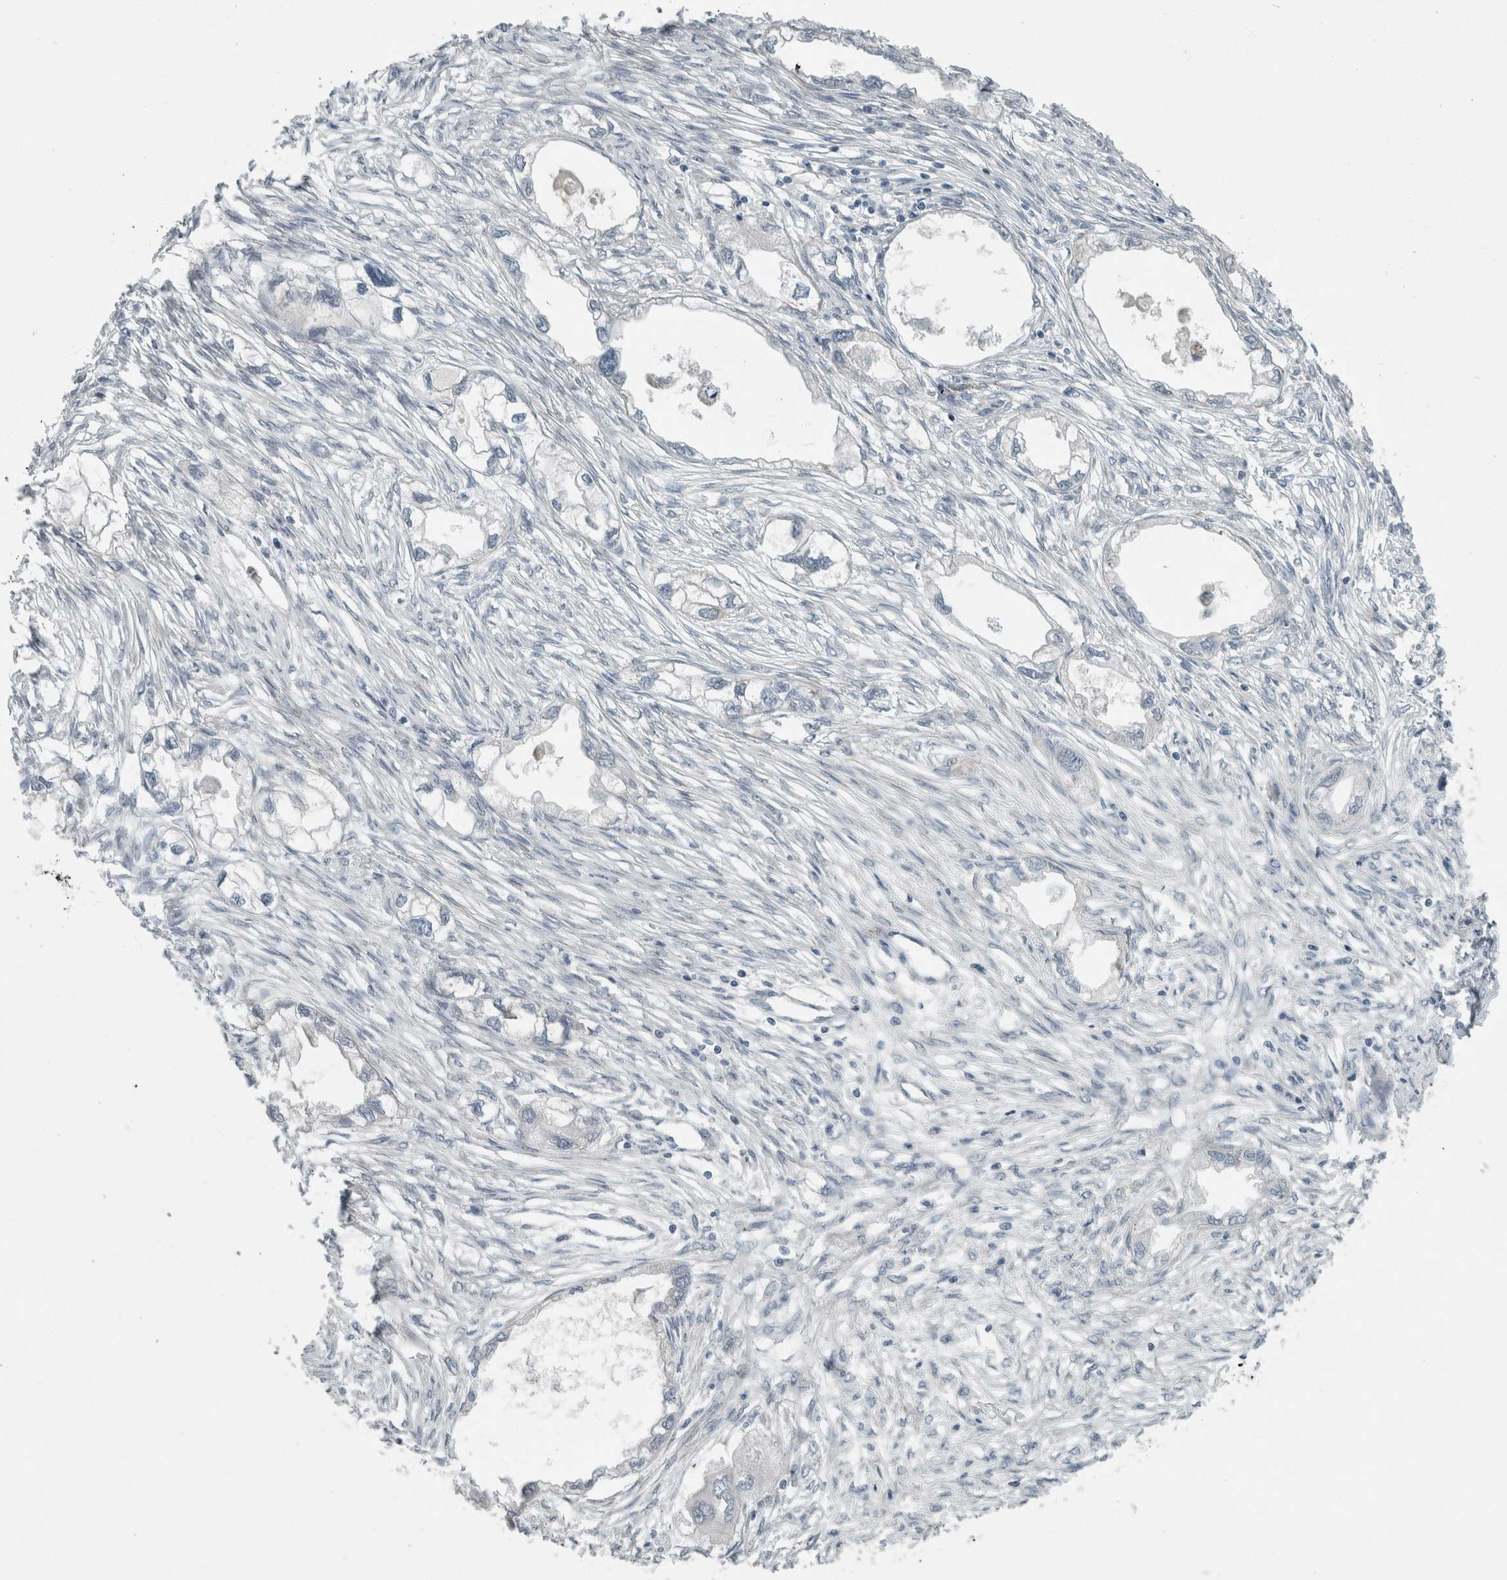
{"staining": {"intensity": "negative", "quantity": "none", "location": "none"}, "tissue": "endometrial cancer", "cell_type": "Tumor cells", "image_type": "cancer", "snomed": [{"axis": "morphology", "description": "Adenocarcinoma, NOS"}, {"axis": "morphology", "description": "Adenocarcinoma, metastatic, NOS"}, {"axis": "topography", "description": "Adipose tissue"}, {"axis": "topography", "description": "Endometrium"}], "caption": "There is no significant positivity in tumor cells of endometrial metastatic adenocarcinoma.", "gene": "KIF1C", "patient": {"sex": "female", "age": 67}}